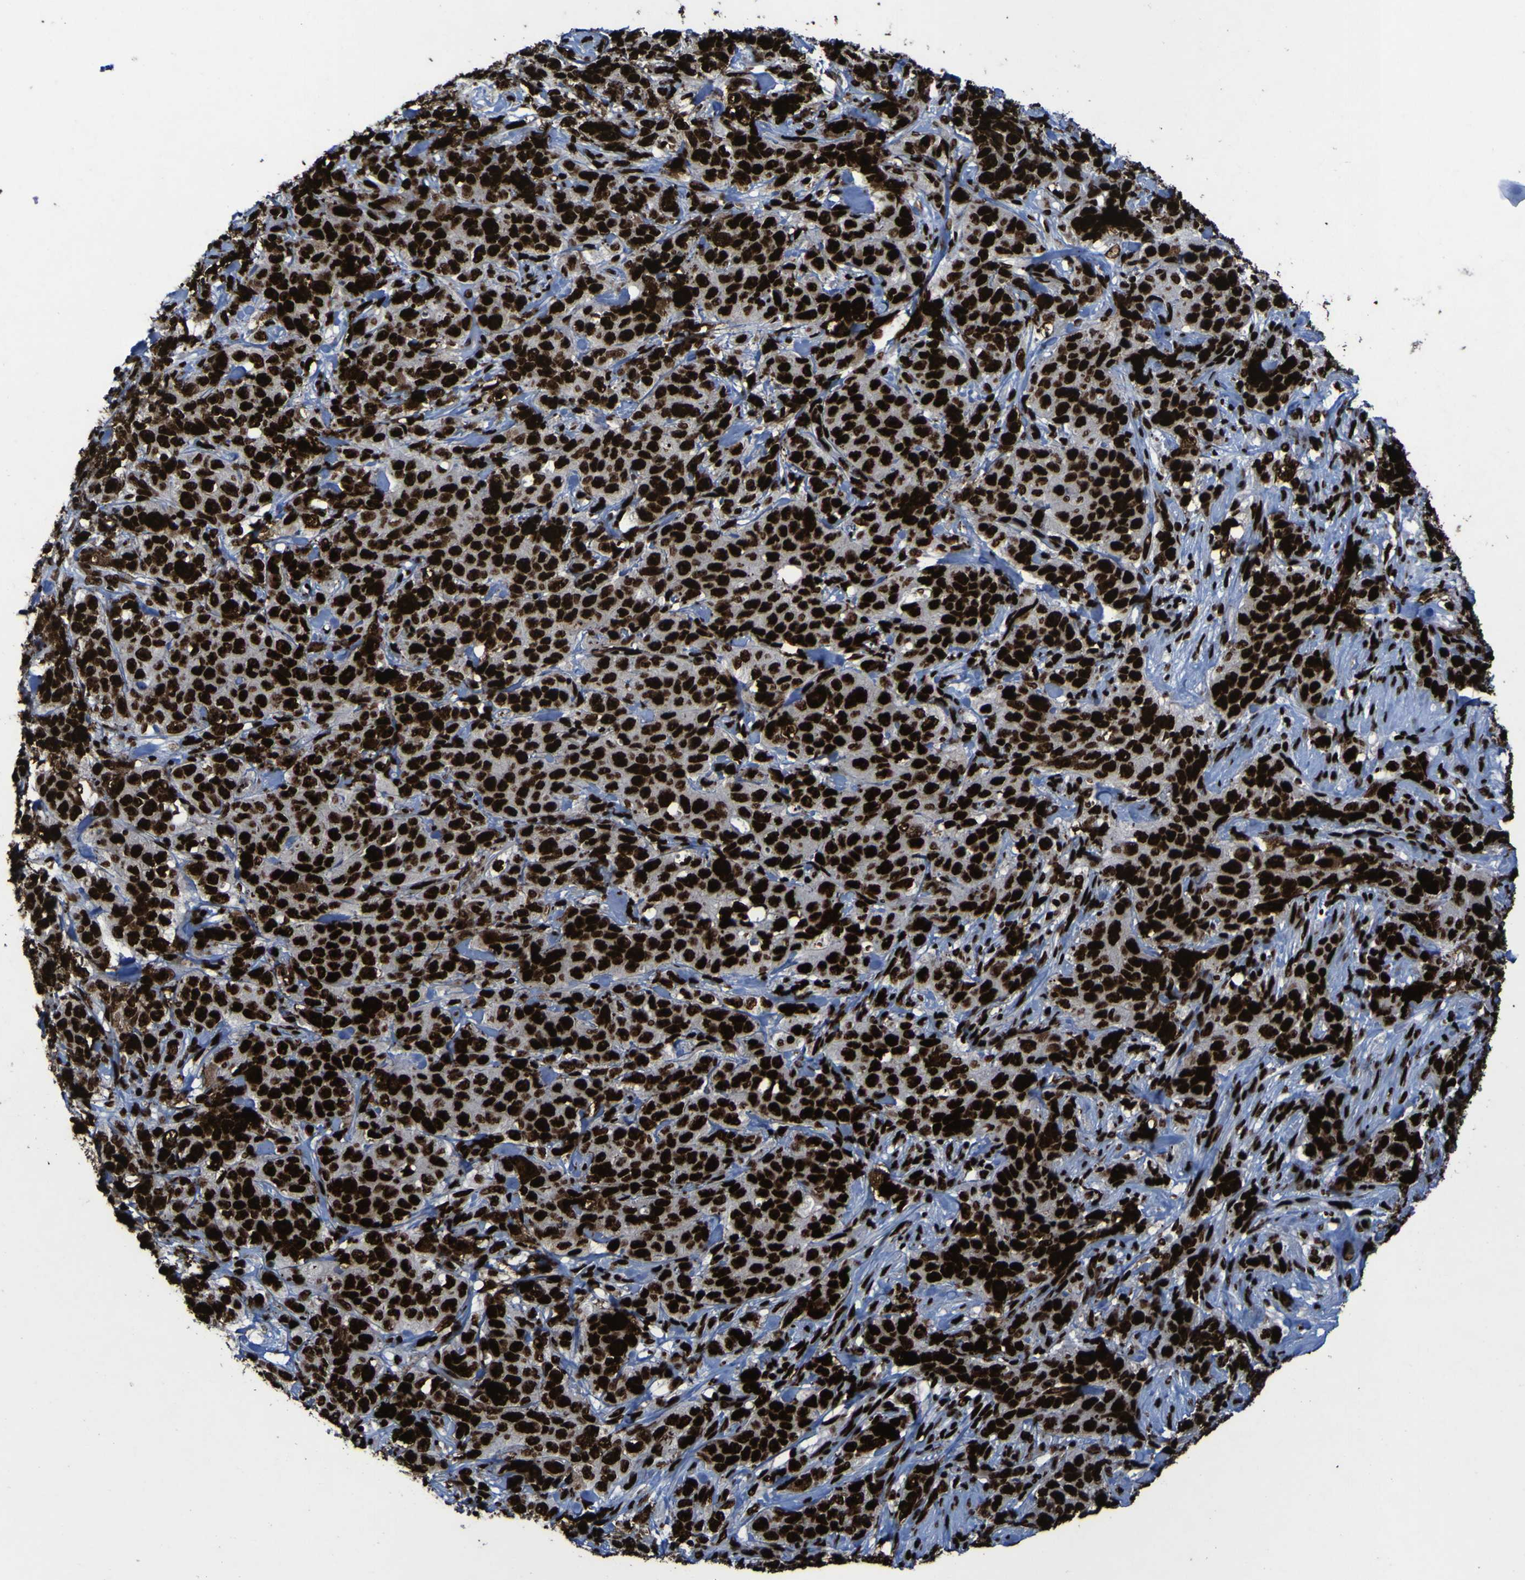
{"staining": {"intensity": "strong", "quantity": ">75%", "location": "nuclear"}, "tissue": "stomach cancer", "cell_type": "Tumor cells", "image_type": "cancer", "snomed": [{"axis": "morphology", "description": "Adenocarcinoma, NOS"}, {"axis": "topography", "description": "Stomach"}], "caption": "DAB immunohistochemical staining of stomach cancer (adenocarcinoma) demonstrates strong nuclear protein positivity in about >75% of tumor cells.", "gene": "NPM1", "patient": {"sex": "male", "age": 48}}